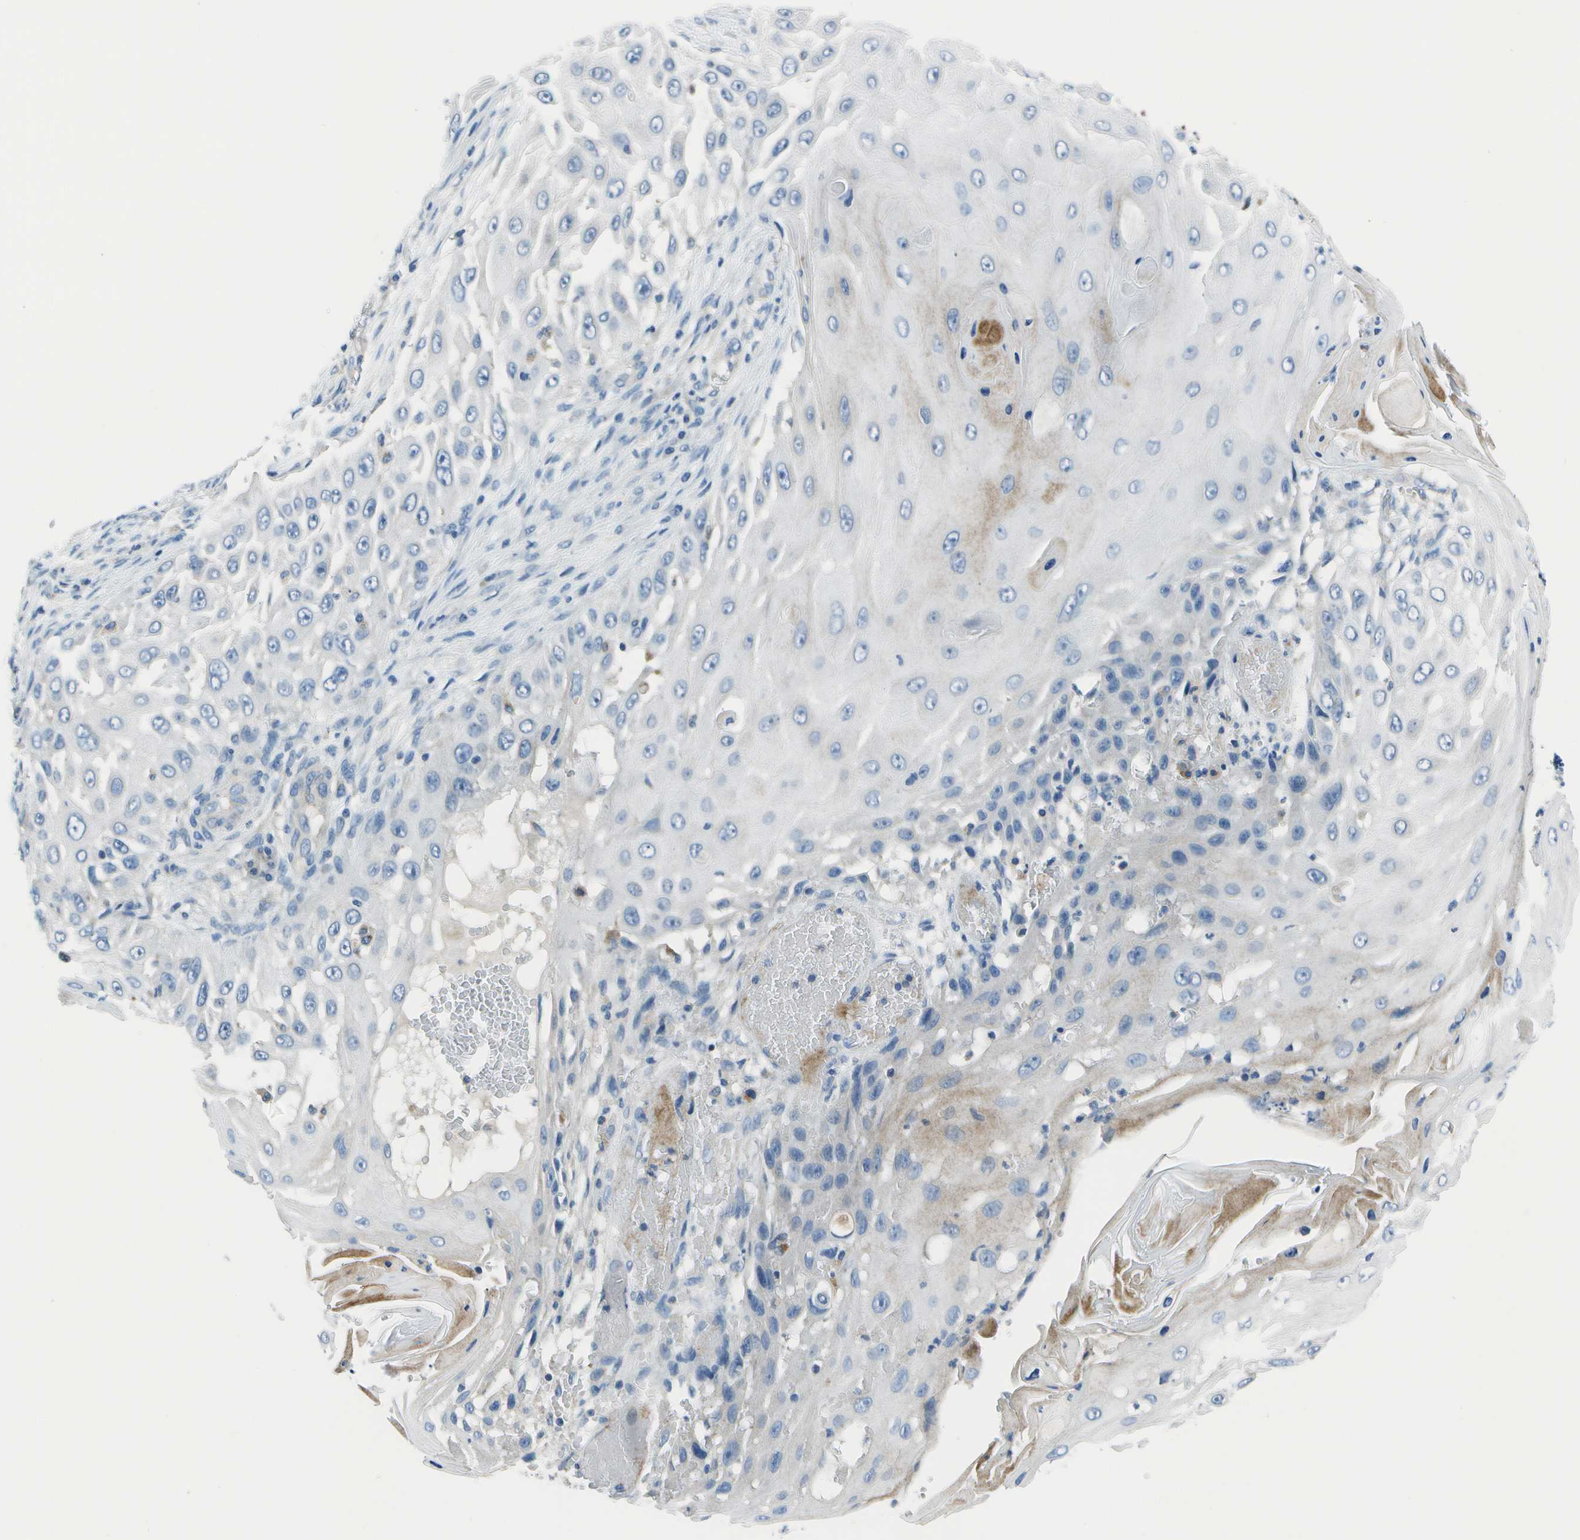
{"staining": {"intensity": "weak", "quantity": "<25%", "location": "cytoplasmic/membranous"}, "tissue": "skin cancer", "cell_type": "Tumor cells", "image_type": "cancer", "snomed": [{"axis": "morphology", "description": "Squamous cell carcinoma, NOS"}, {"axis": "topography", "description": "Skin"}], "caption": "High power microscopy photomicrograph of an IHC image of skin cancer, revealing no significant positivity in tumor cells.", "gene": "DCT", "patient": {"sex": "female", "age": 44}}